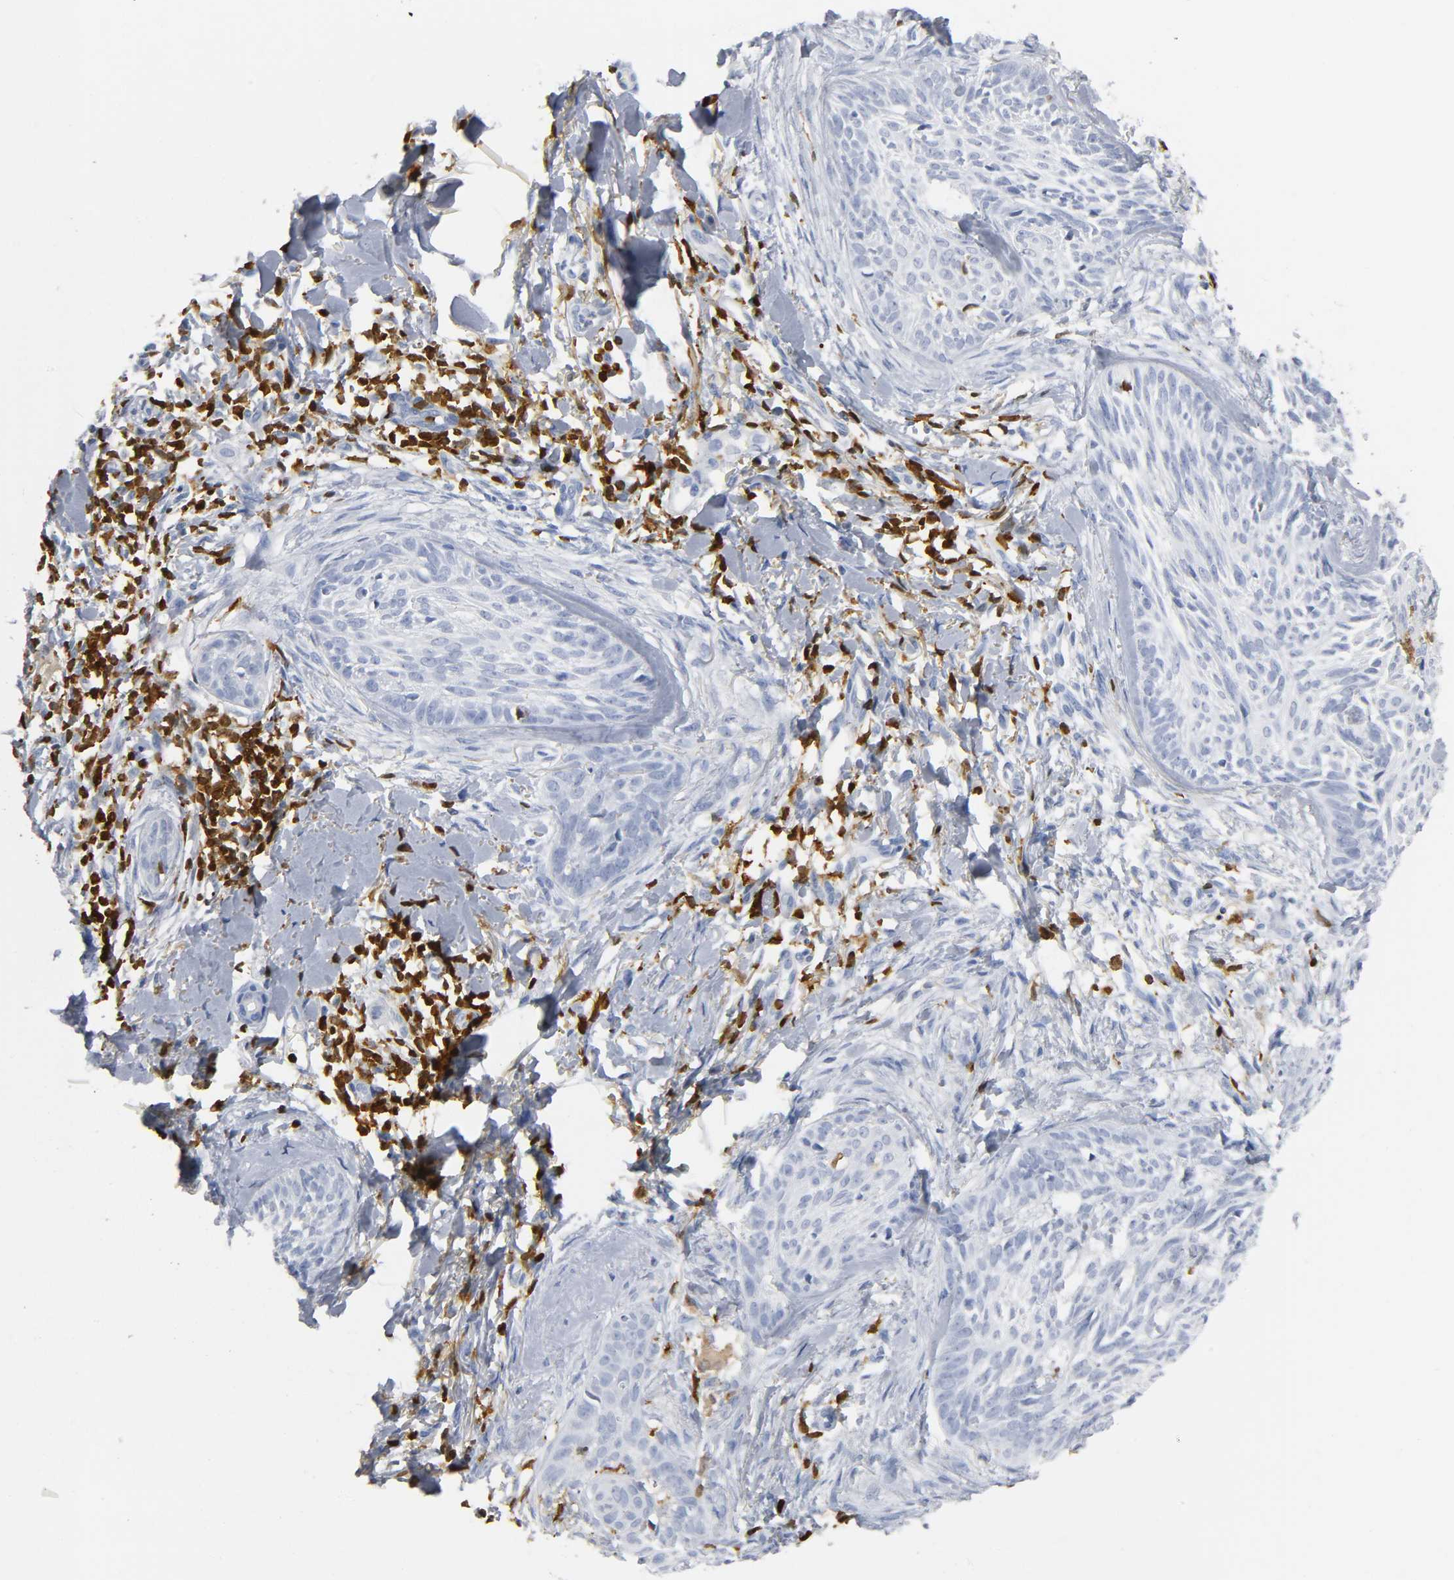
{"staining": {"intensity": "negative", "quantity": "none", "location": "none"}, "tissue": "skin cancer", "cell_type": "Tumor cells", "image_type": "cancer", "snomed": [{"axis": "morphology", "description": "Normal tissue, NOS"}, {"axis": "morphology", "description": "Basal cell carcinoma"}, {"axis": "topography", "description": "Skin"}], "caption": "Tumor cells show no significant protein expression in skin basal cell carcinoma.", "gene": "DOK2", "patient": {"sex": "male", "age": 71}}